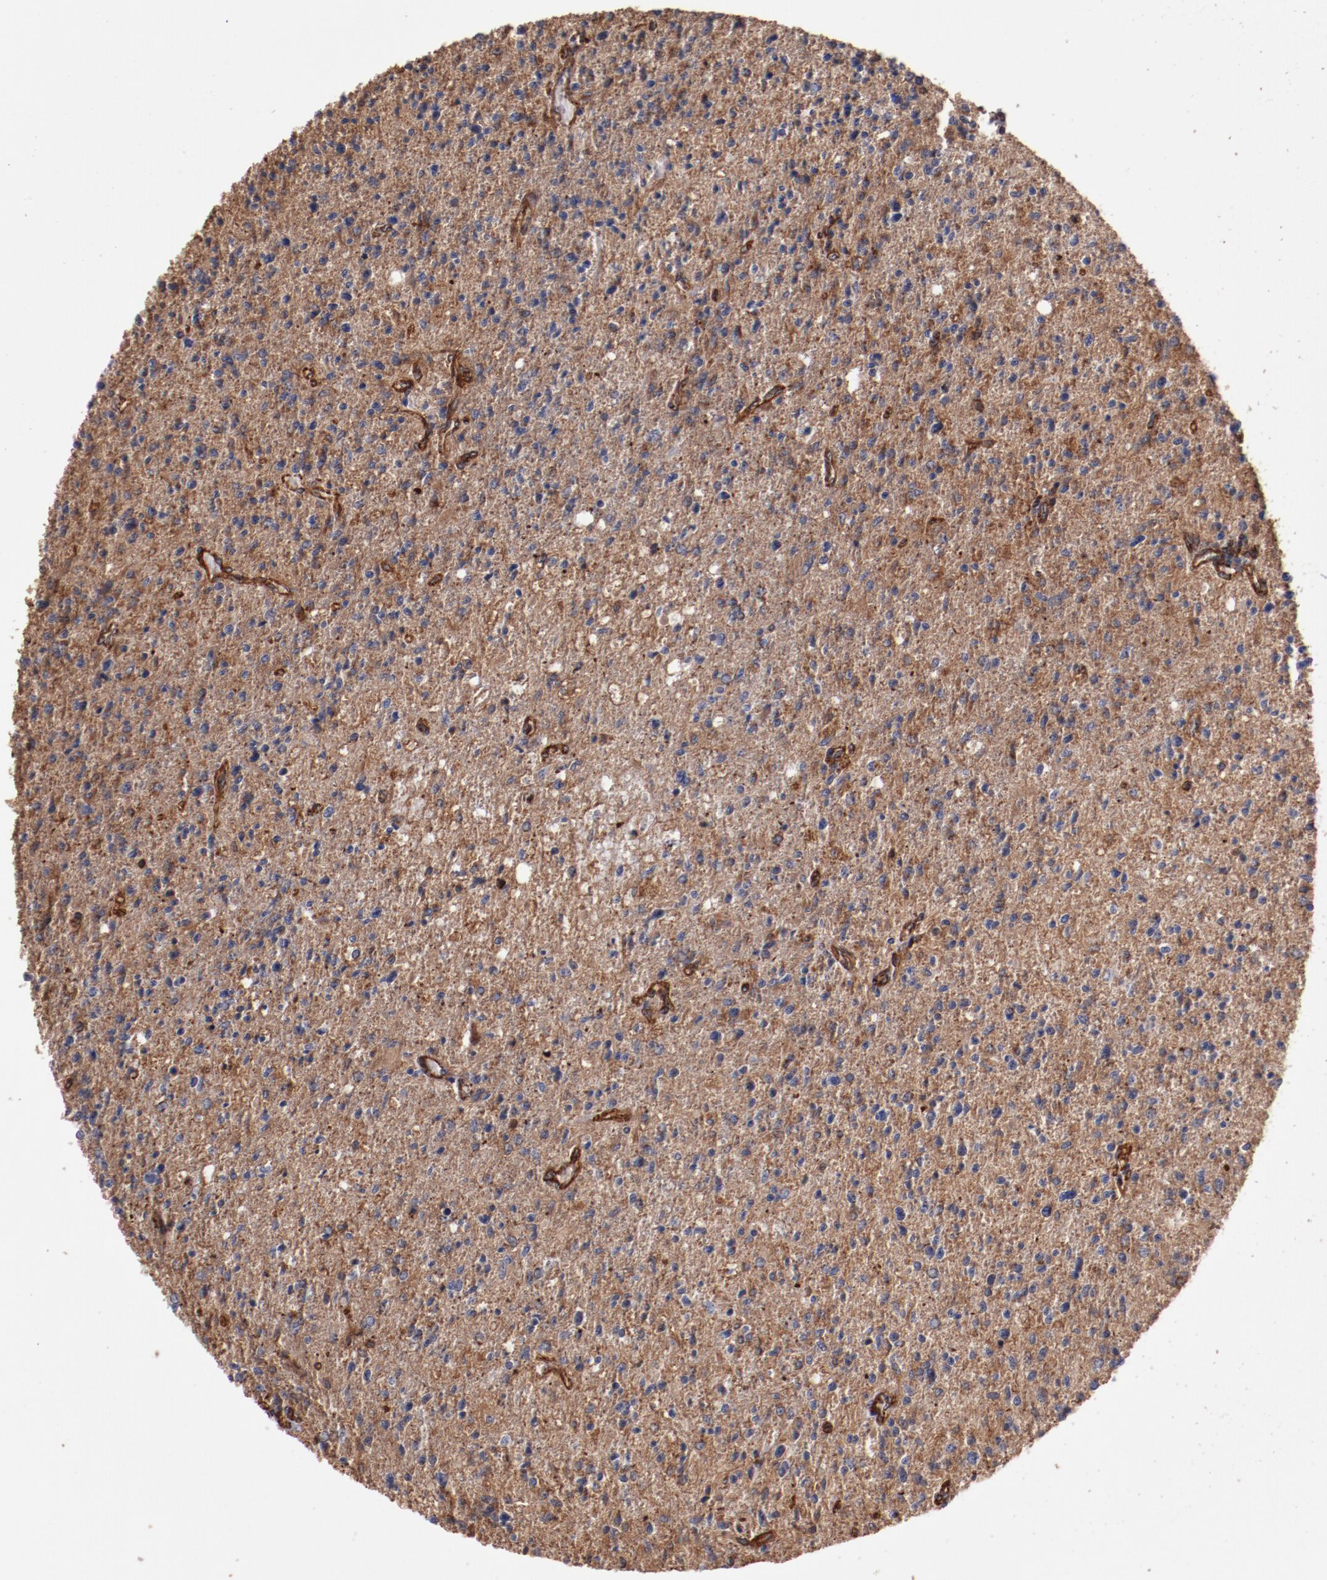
{"staining": {"intensity": "strong", "quantity": ">75%", "location": "cytoplasmic/membranous"}, "tissue": "glioma", "cell_type": "Tumor cells", "image_type": "cancer", "snomed": [{"axis": "morphology", "description": "Glioma, malignant, High grade"}, {"axis": "topography", "description": "Cerebral cortex"}], "caption": "This micrograph demonstrates IHC staining of glioma, with high strong cytoplasmic/membranous positivity in about >75% of tumor cells.", "gene": "TMOD3", "patient": {"sex": "male", "age": 76}}